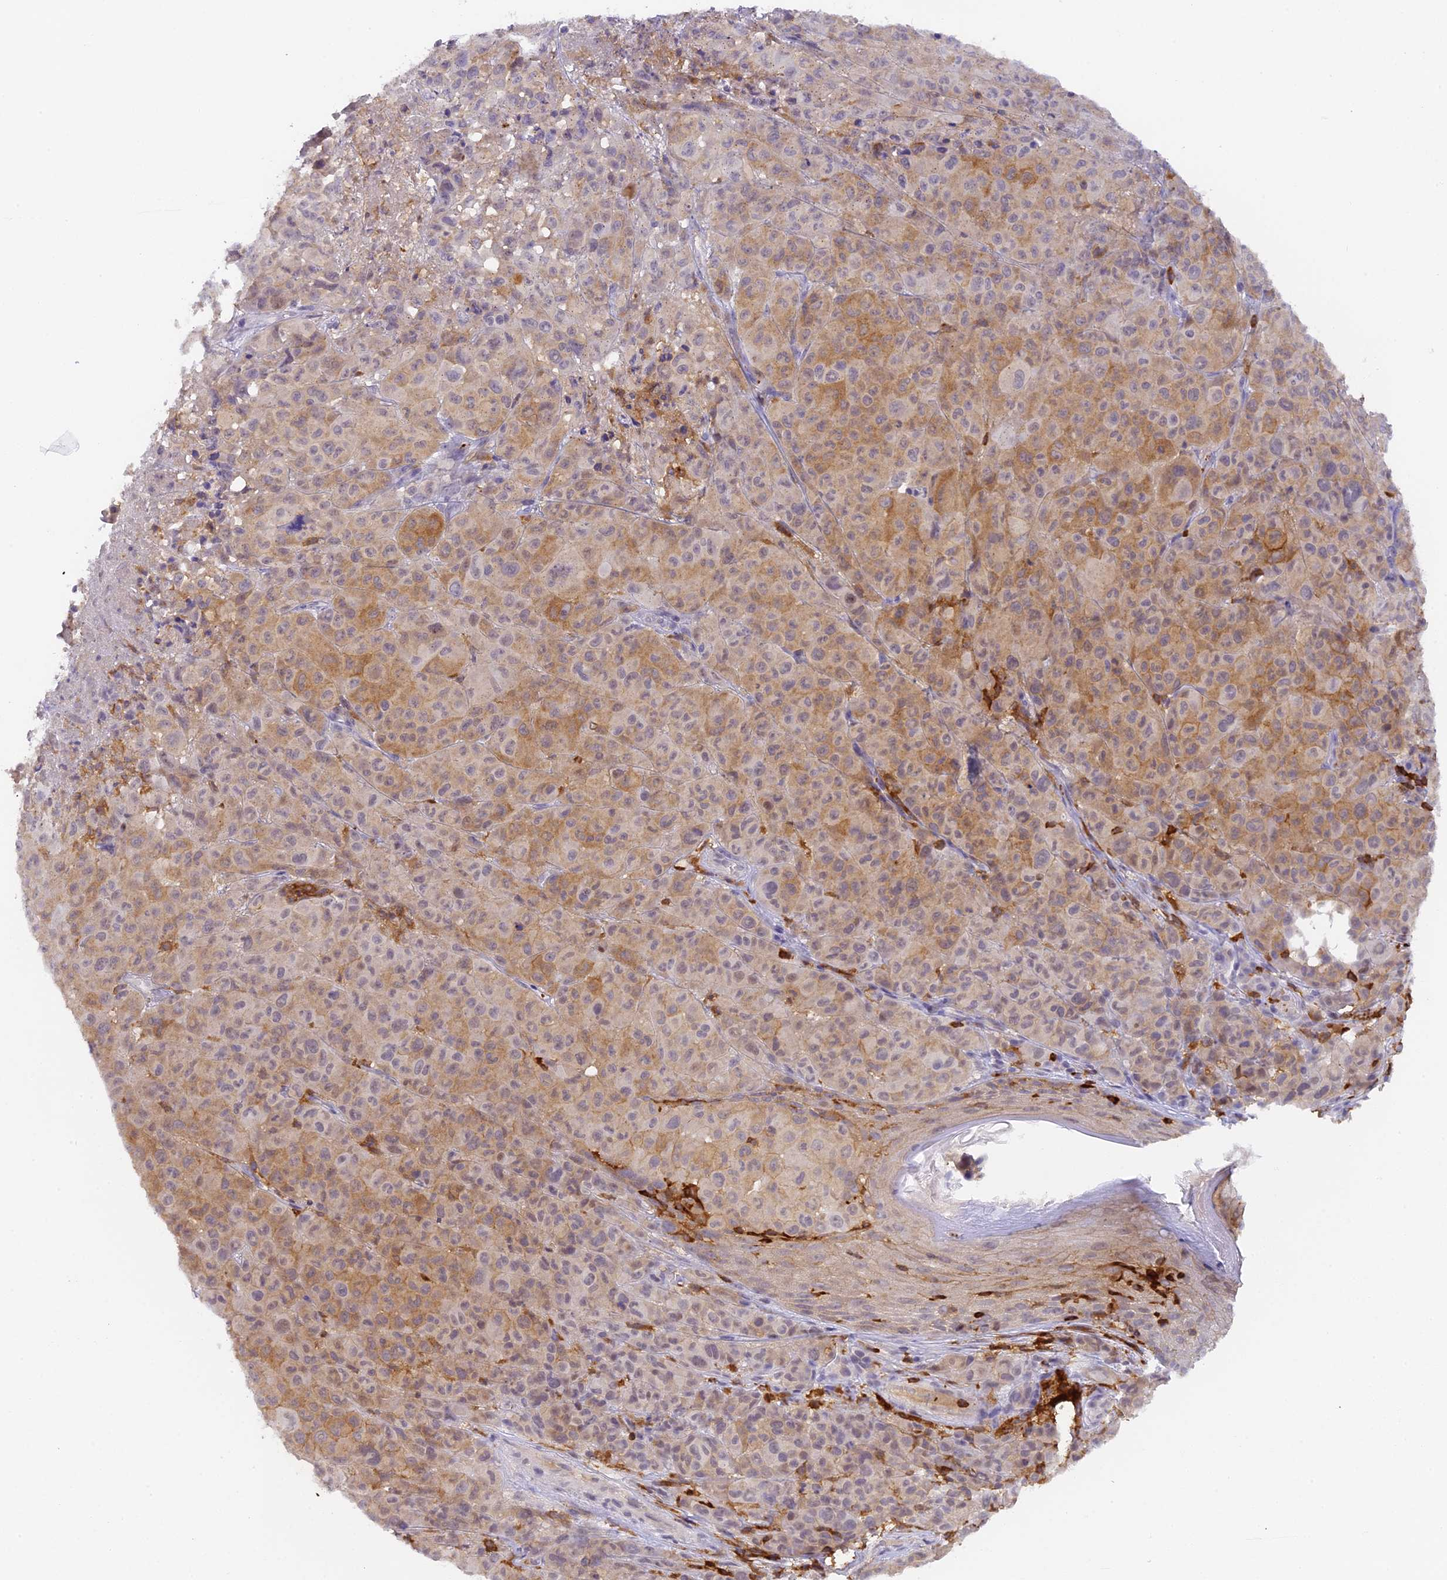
{"staining": {"intensity": "moderate", "quantity": ">75%", "location": "cytoplasmic/membranous"}, "tissue": "melanoma", "cell_type": "Tumor cells", "image_type": "cancer", "snomed": [{"axis": "morphology", "description": "Malignant melanoma, NOS"}, {"axis": "topography", "description": "Skin"}], "caption": "The image shows a brown stain indicating the presence of a protein in the cytoplasmic/membranous of tumor cells in malignant melanoma. Nuclei are stained in blue.", "gene": "FYB1", "patient": {"sex": "male", "age": 73}}